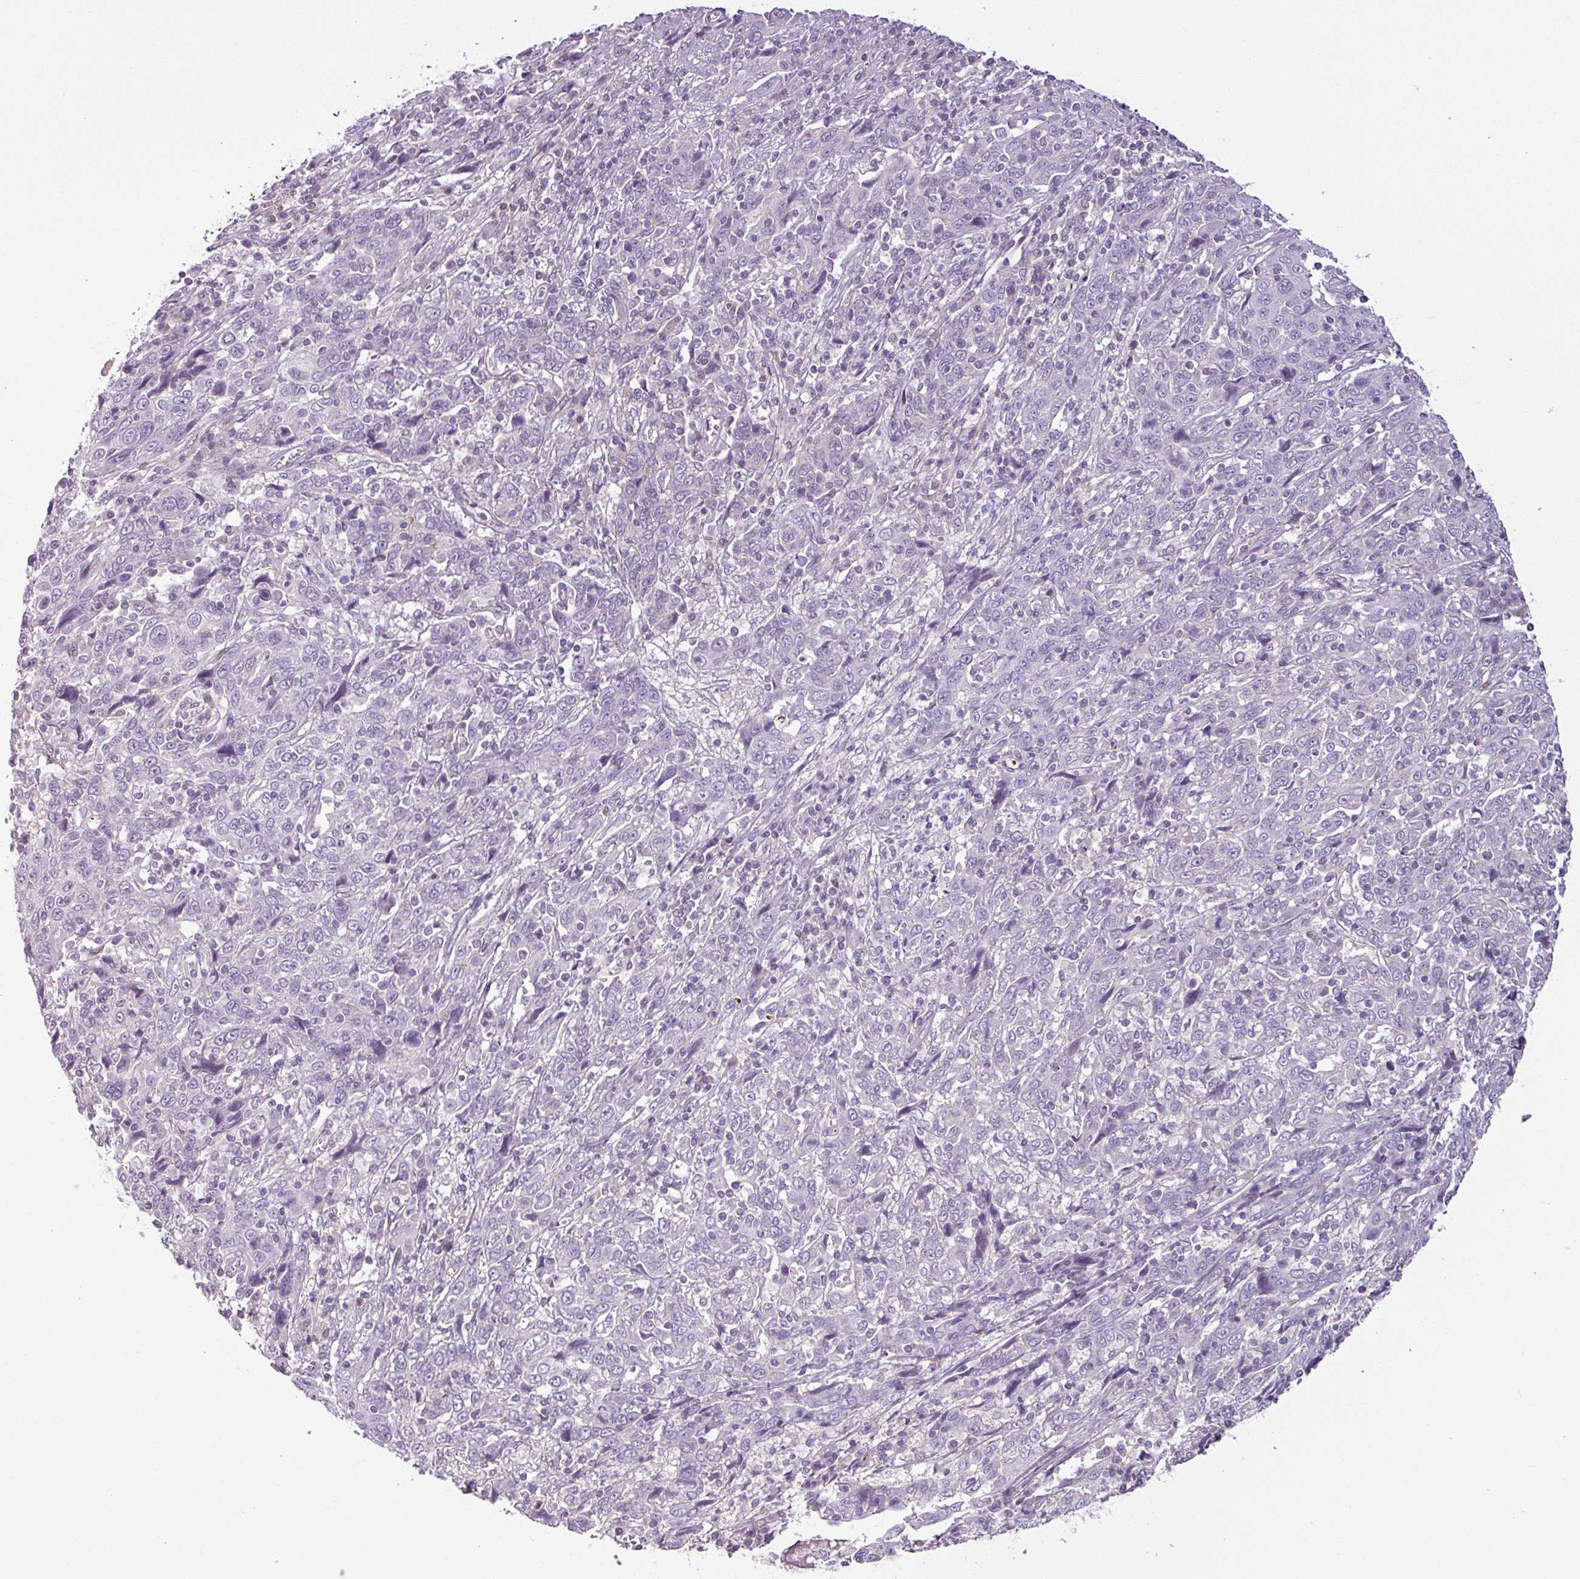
{"staining": {"intensity": "negative", "quantity": "none", "location": "none"}, "tissue": "cervical cancer", "cell_type": "Tumor cells", "image_type": "cancer", "snomed": [{"axis": "morphology", "description": "Squamous cell carcinoma, NOS"}, {"axis": "topography", "description": "Cervix"}], "caption": "Tumor cells are negative for brown protein staining in cervical squamous cell carcinoma.", "gene": "PNMA6A", "patient": {"sex": "female", "age": 46}}